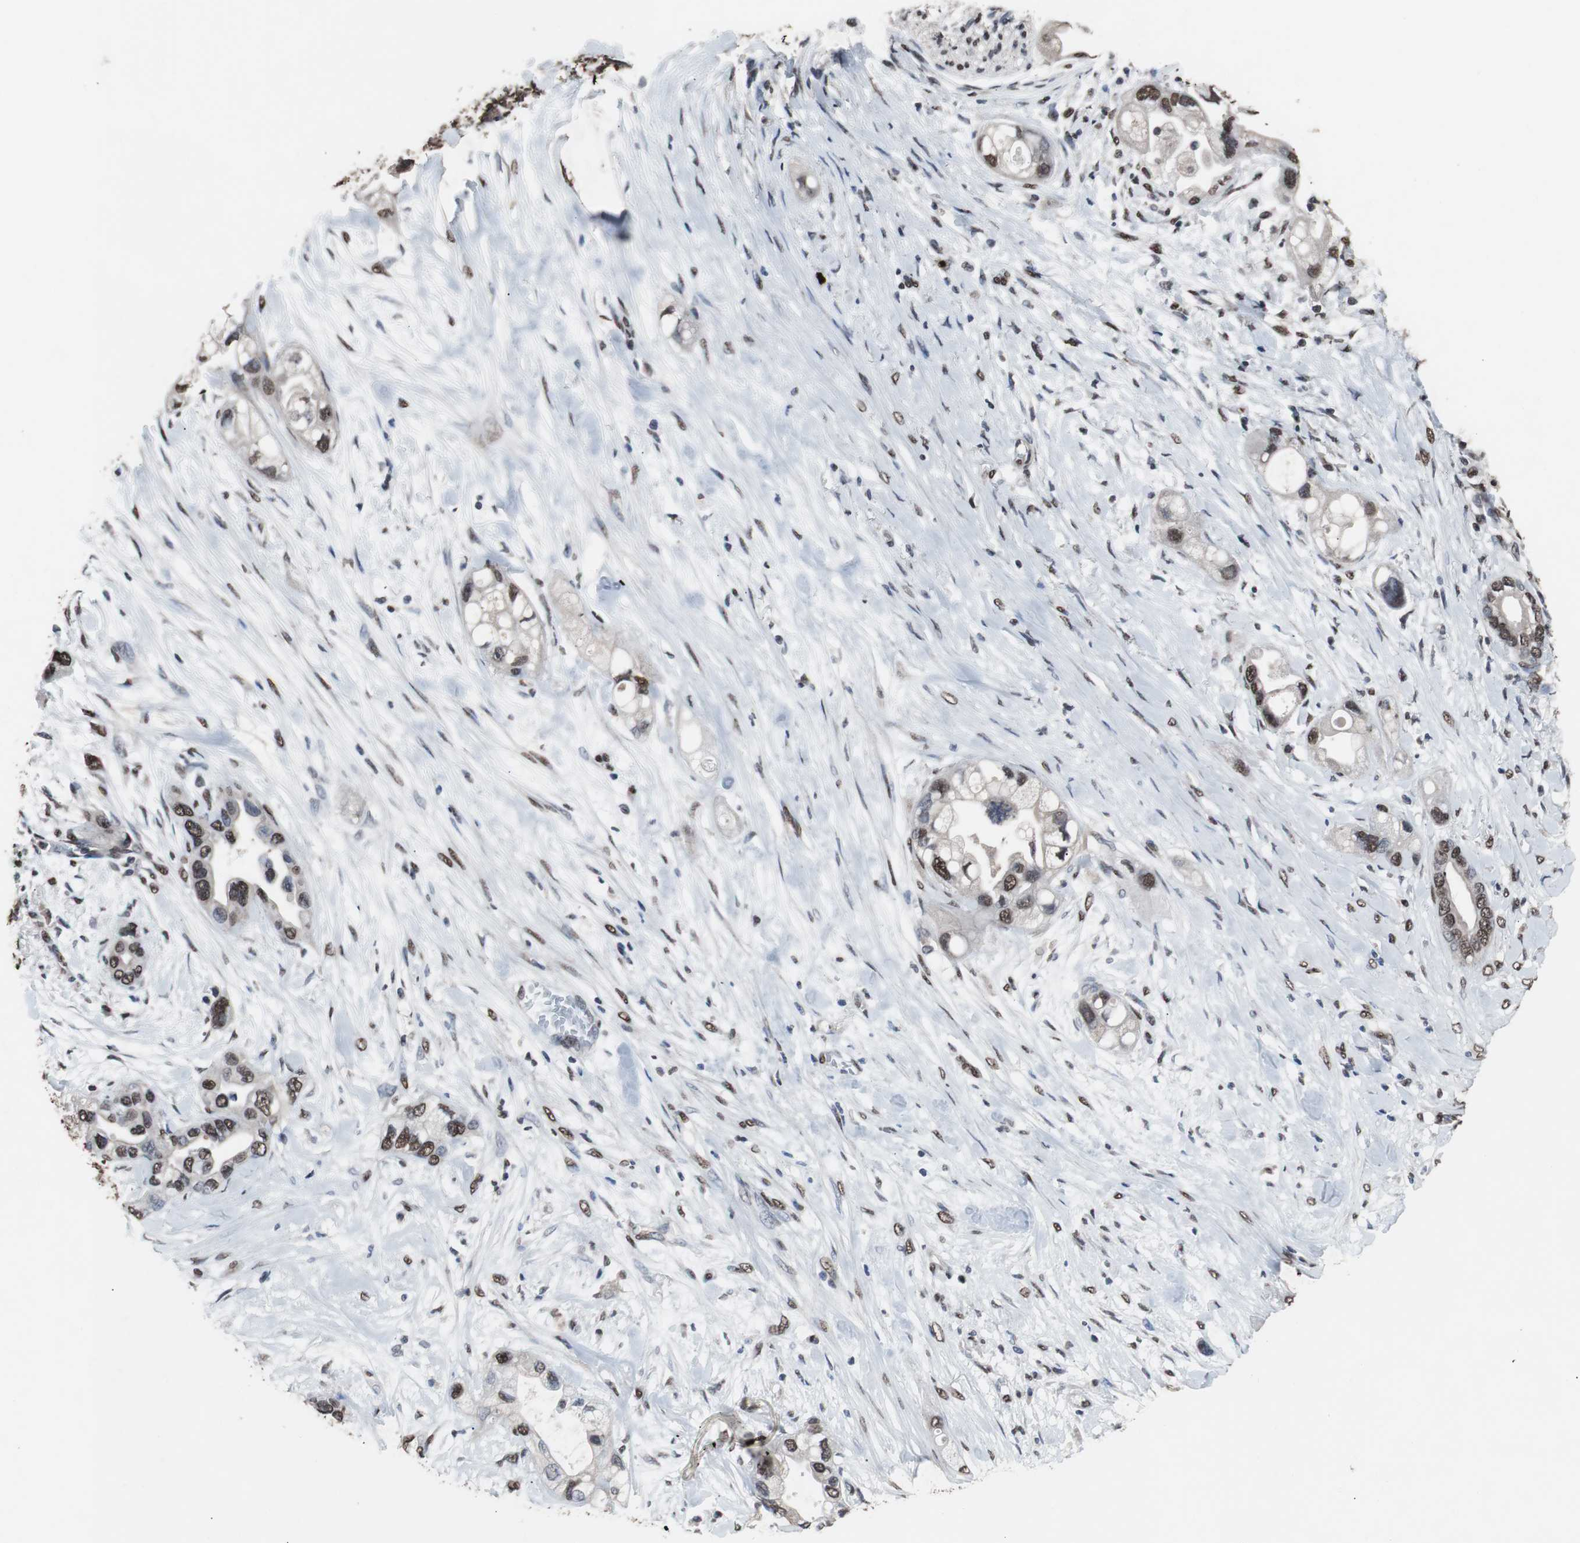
{"staining": {"intensity": "moderate", "quantity": ">75%", "location": "nuclear"}, "tissue": "pancreatic cancer", "cell_type": "Tumor cells", "image_type": "cancer", "snomed": [{"axis": "morphology", "description": "Adenocarcinoma, NOS"}, {"axis": "topography", "description": "Pancreas"}], "caption": "Pancreatic adenocarcinoma was stained to show a protein in brown. There is medium levels of moderate nuclear expression in approximately >75% of tumor cells.", "gene": "MED27", "patient": {"sex": "female", "age": 77}}